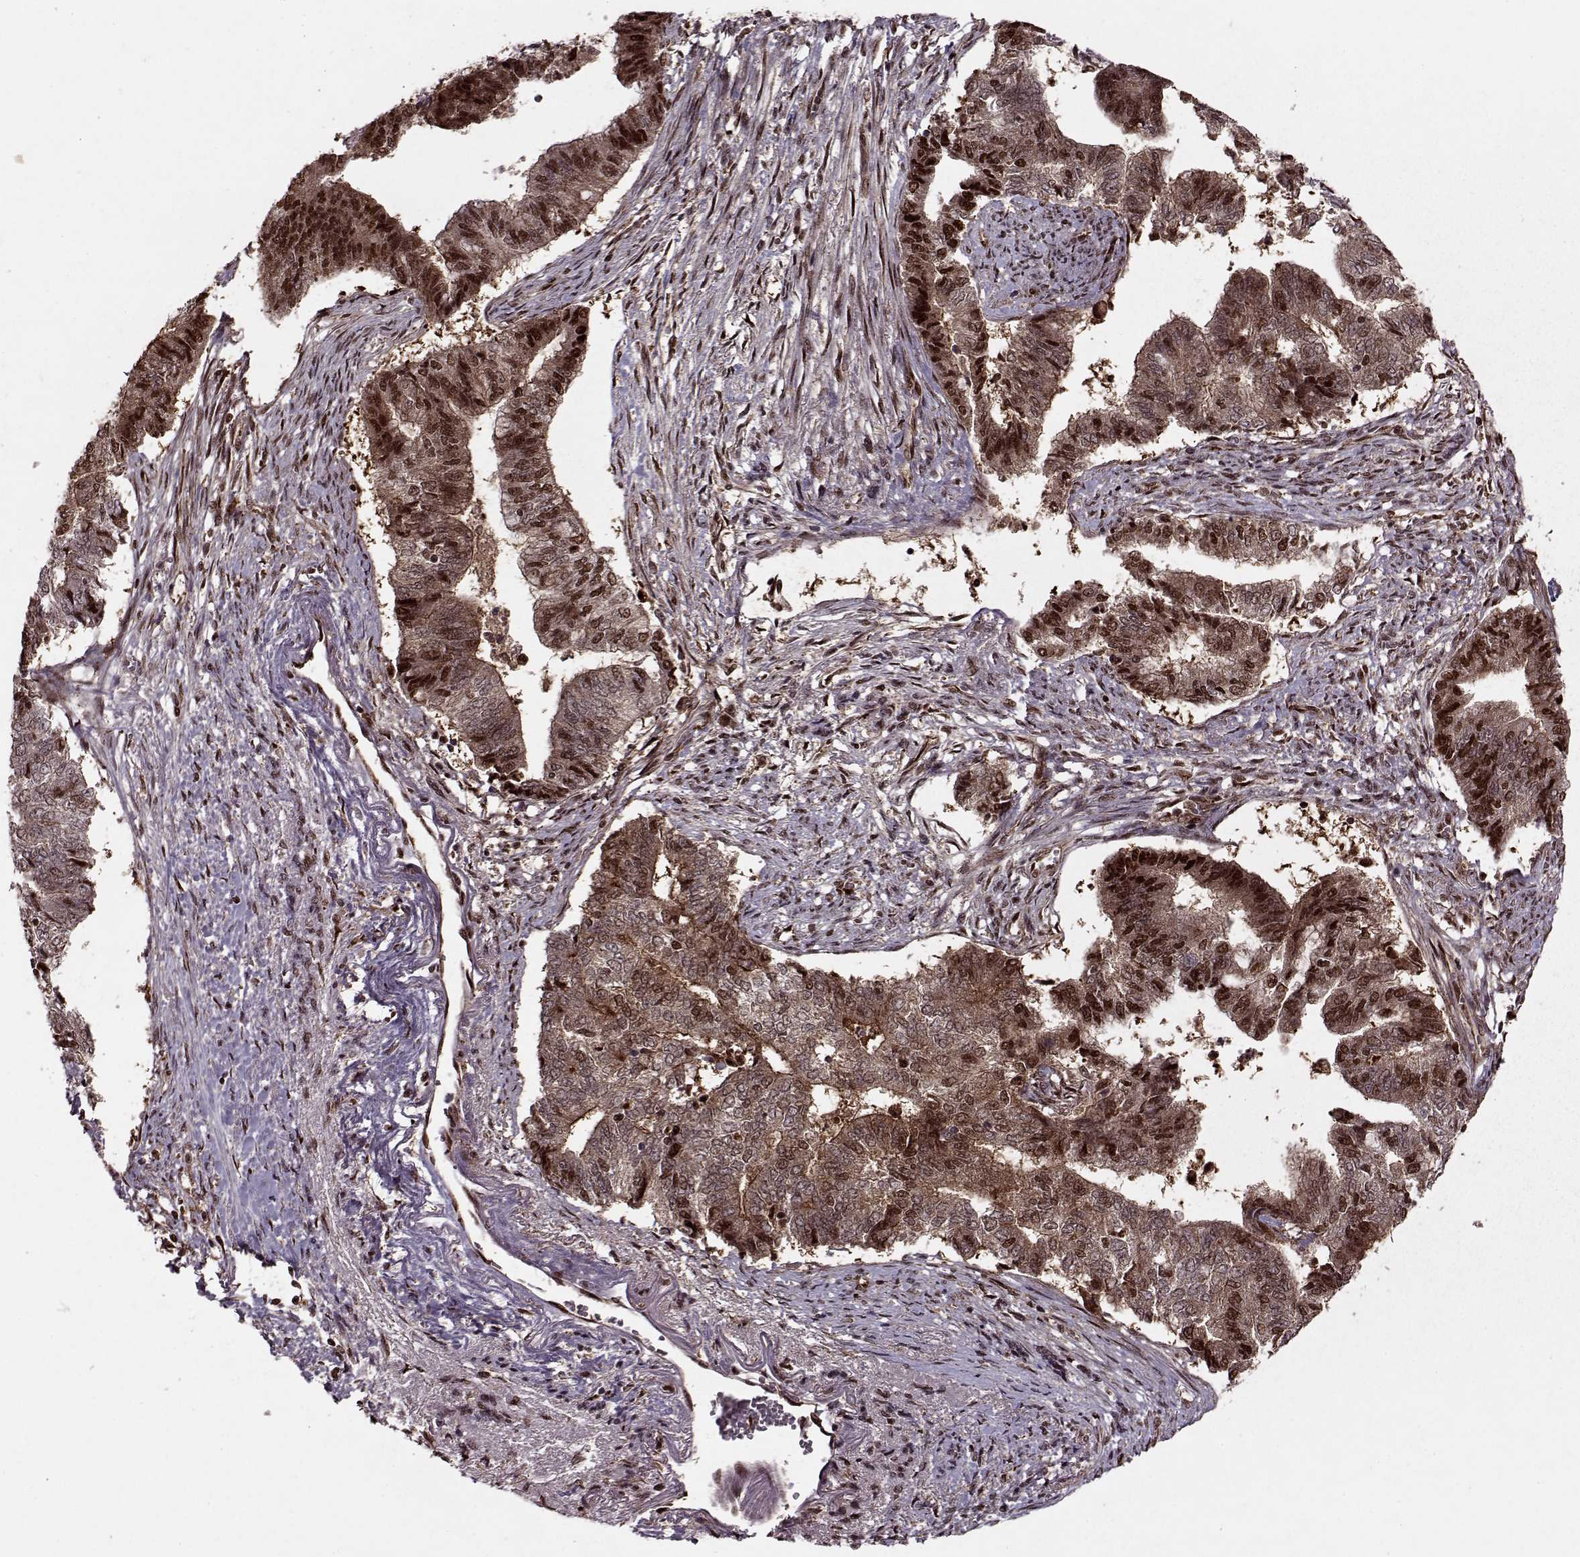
{"staining": {"intensity": "strong", "quantity": ">75%", "location": "cytoplasmic/membranous,nuclear"}, "tissue": "endometrial cancer", "cell_type": "Tumor cells", "image_type": "cancer", "snomed": [{"axis": "morphology", "description": "Adenocarcinoma, NOS"}, {"axis": "topography", "description": "Endometrium"}], "caption": "A high-resolution histopathology image shows immunohistochemistry (IHC) staining of endometrial cancer, which displays strong cytoplasmic/membranous and nuclear staining in about >75% of tumor cells.", "gene": "PSMA7", "patient": {"sex": "female", "age": 65}}